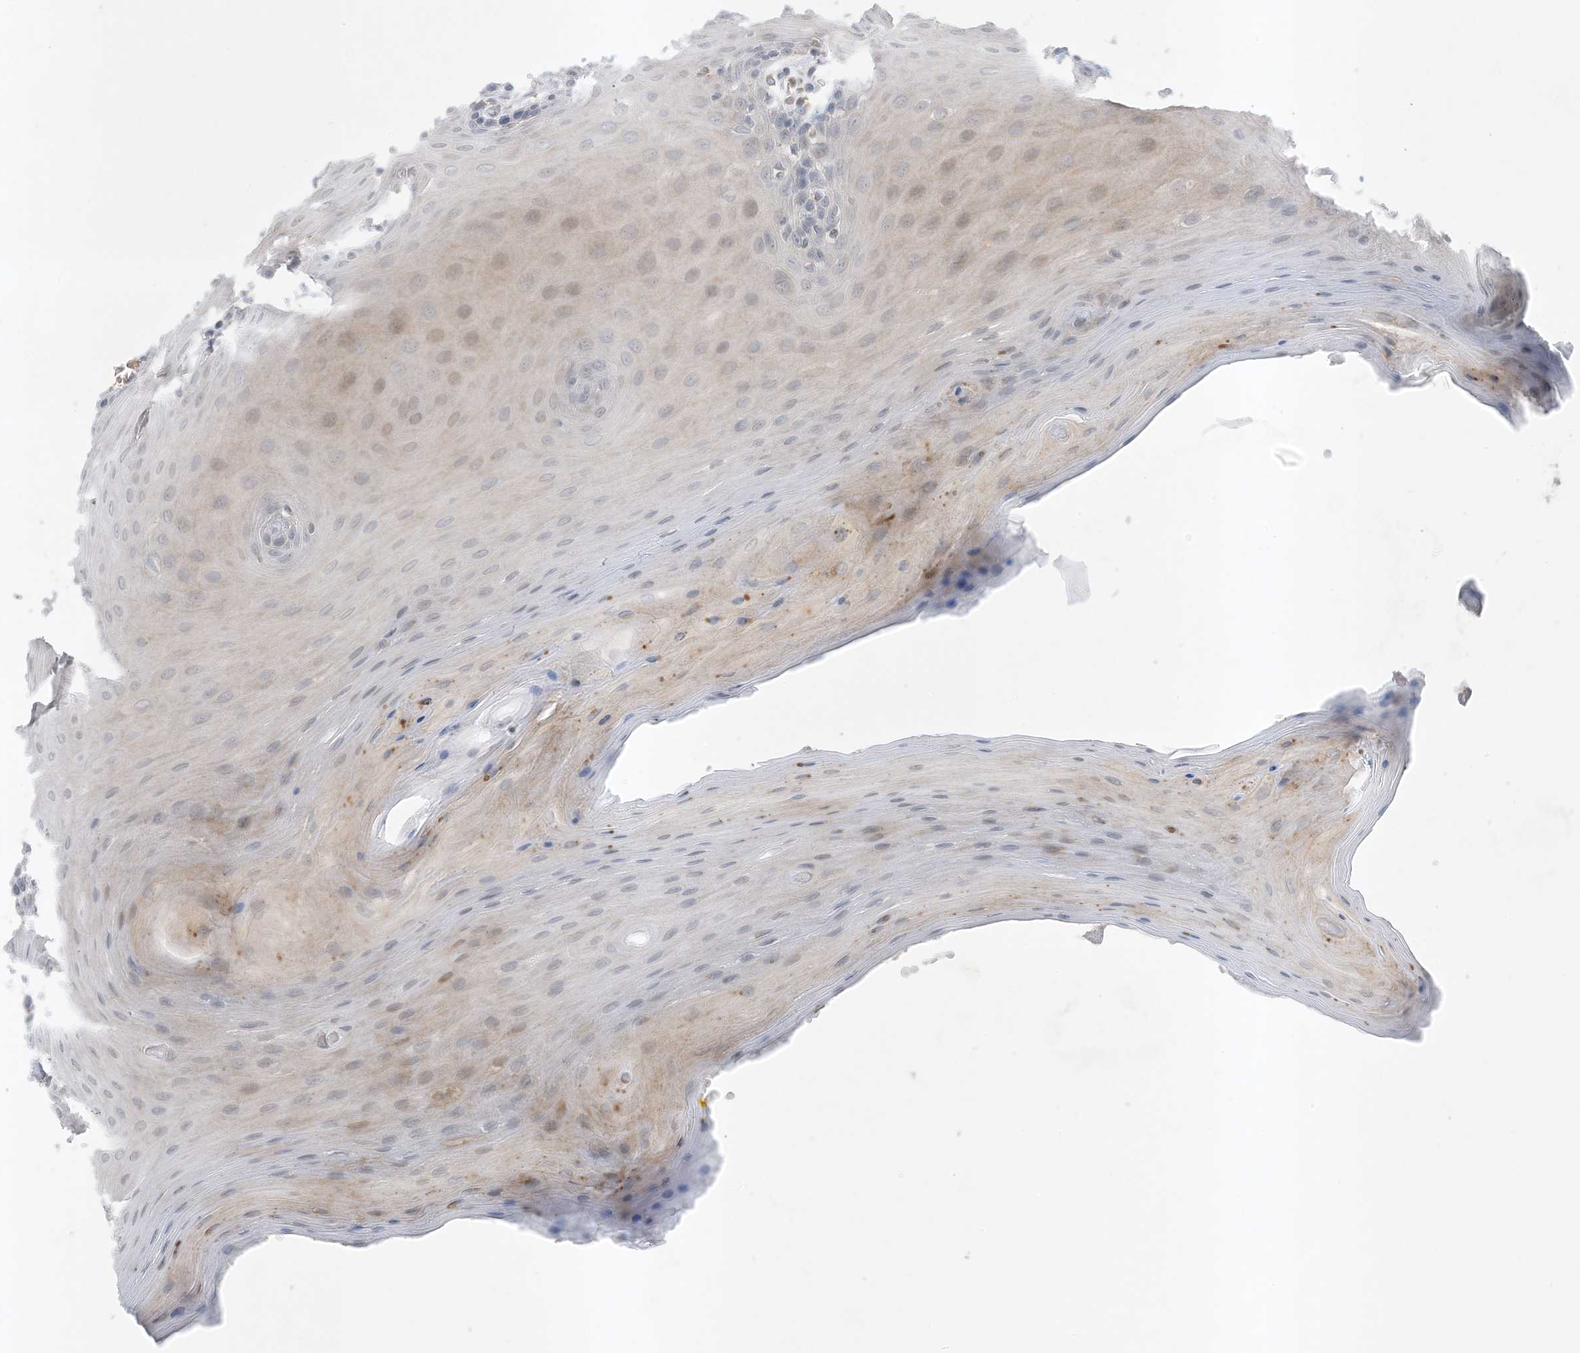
{"staining": {"intensity": "weak", "quantity": "25%-75%", "location": "nuclear"}, "tissue": "oral mucosa", "cell_type": "Squamous epithelial cells", "image_type": "normal", "snomed": [{"axis": "morphology", "description": "Normal tissue, NOS"}, {"axis": "morphology", "description": "Squamous cell carcinoma, NOS"}, {"axis": "topography", "description": "Skeletal muscle"}, {"axis": "topography", "description": "Oral tissue"}, {"axis": "topography", "description": "Salivary gland"}, {"axis": "topography", "description": "Head-Neck"}], "caption": "Human oral mucosa stained for a protein (brown) exhibits weak nuclear positive expression in about 25%-75% of squamous epithelial cells.", "gene": "FNDC1", "patient": {"sex": "male", "age": 54}}